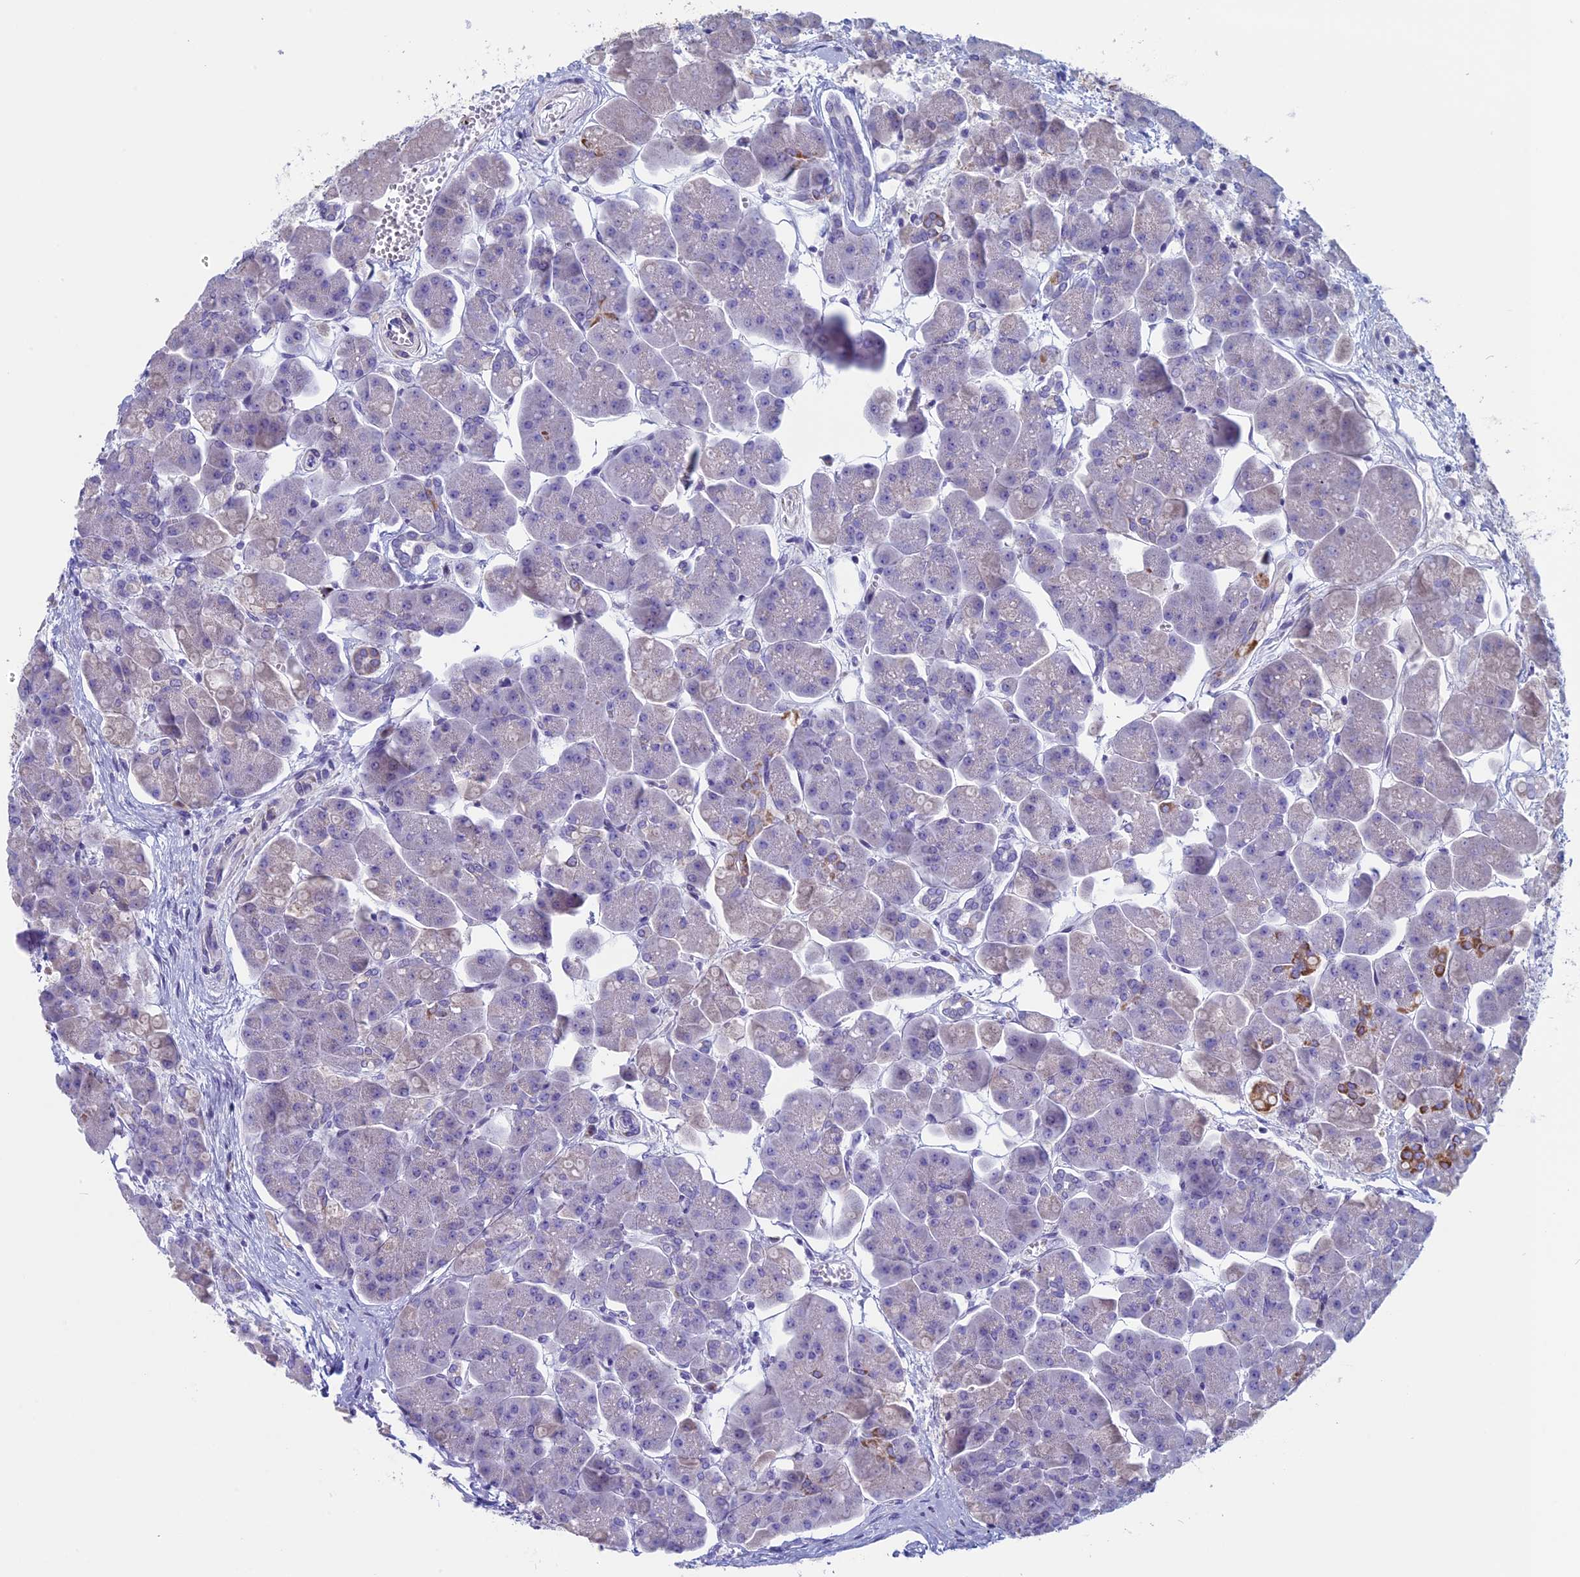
{"staining": {"intensity": "strong", "quantity": "<25%", "location": "cytoplasmic/membranous"}, "tissue": "pancreas", "cell_type": "Exocrine glandular cells", "image_type": "normal", "snomed": [{"axis": "morphology", "description": "Normal tissue, NOS"}, {"axis": "topography", "description": "Pancreas"}], "caption": "This photomicrograph shows normal pancreas stained with immunohistochemistry to label a protein in brown. The cytoplasmic/membranous of exocrine glandular cells show strong positivity for the protein. Nuclei are counter-stained blue.", "gene": "ZNF563", "patient": {"sex": "male", "age": 66}}